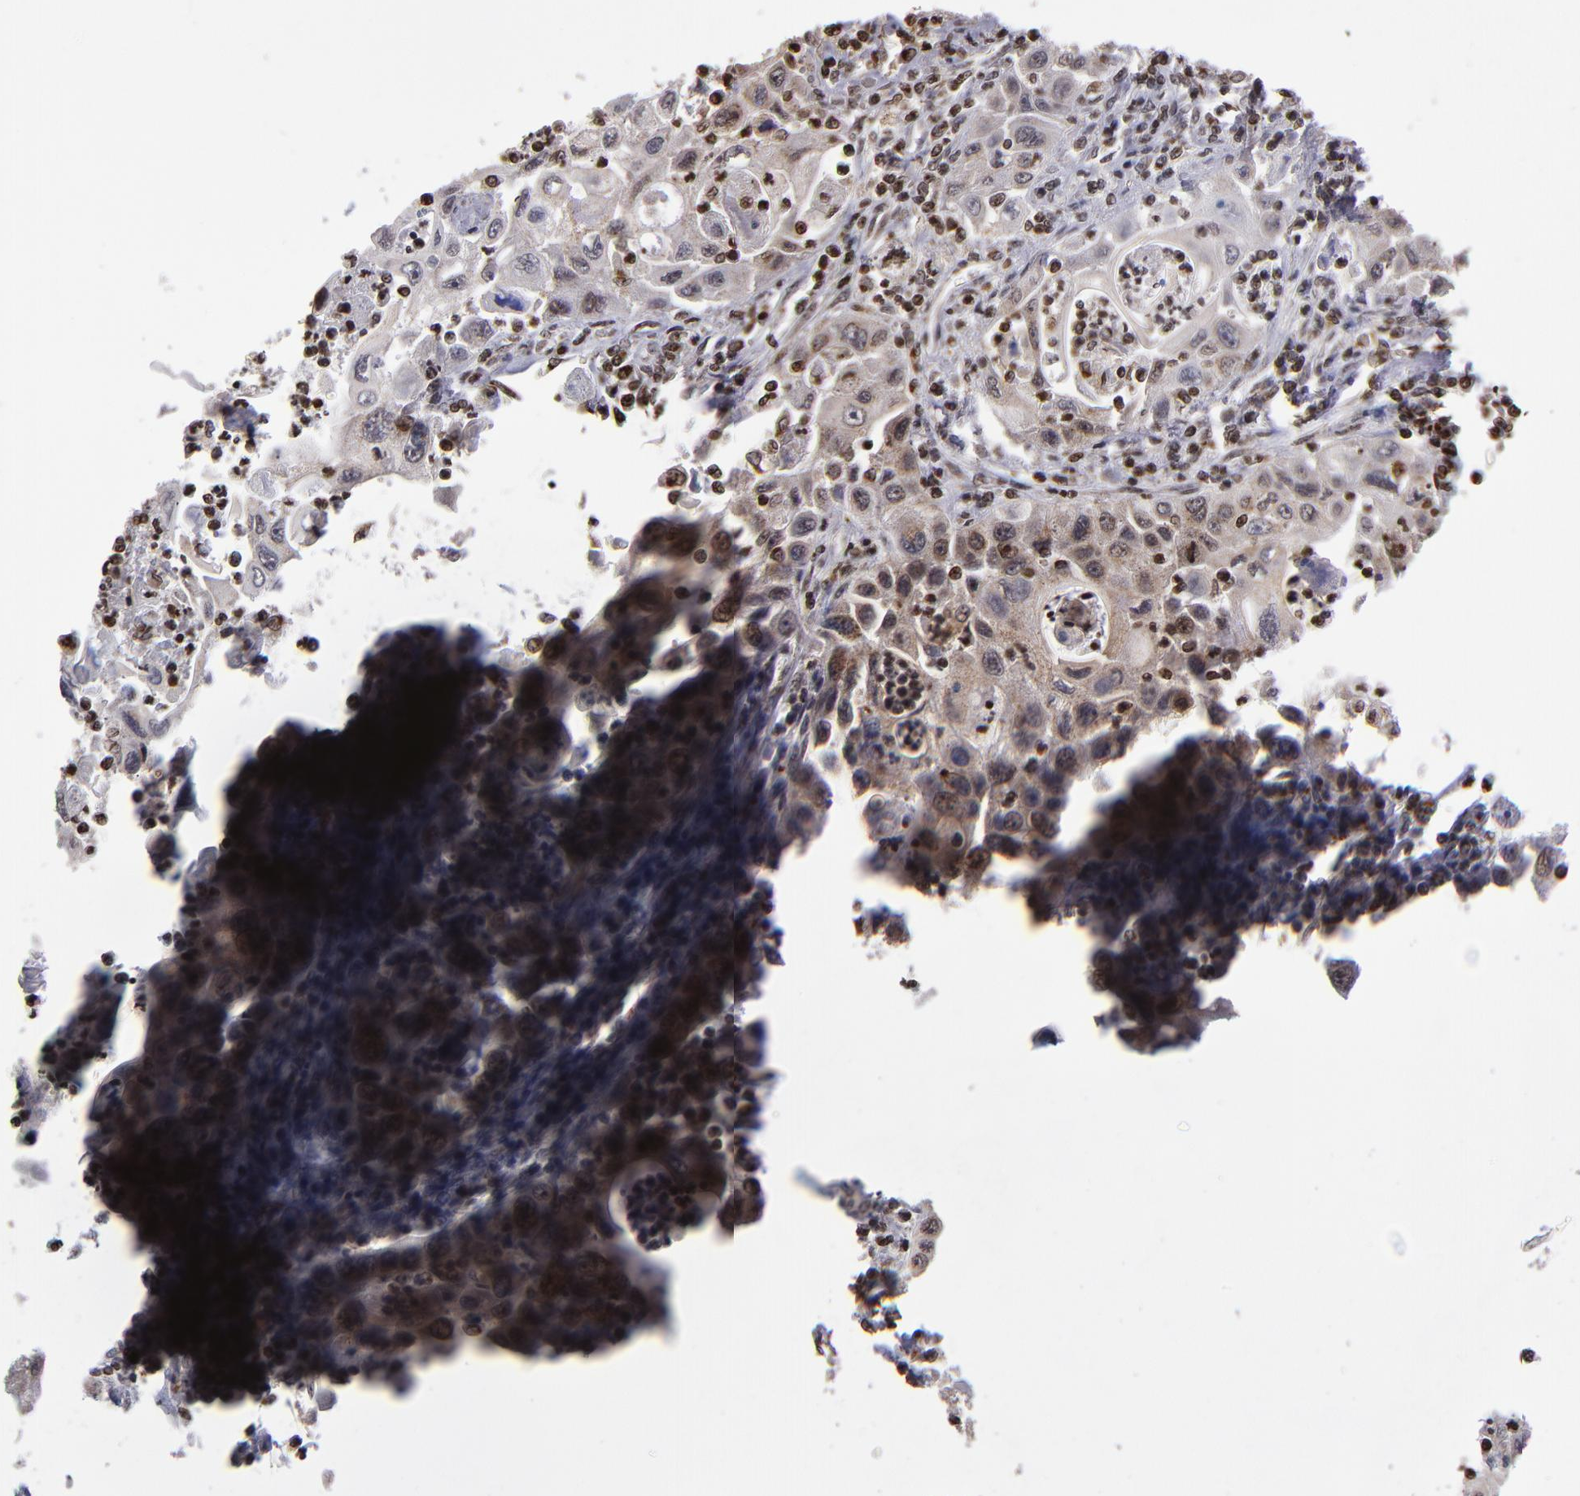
{"staining": {"intensity": "moderate", "quantity": ">75%", "location": "cytoplasmic/membranous,nuclear"}, "tissue": "pancreatic cancer", "cell_type": "Tumor cells", "image_type": "cancer", "snomed": [{"axis": "morphology", "description": "Adenocarcinoma, NOS"}, {"axis": "topography", "description": "Pancreas"}], "caption": "Brown immunohistochemical staining in pancreatic adenocarcinoma shows moderate cytoplasmic/membranous and nuclear expression in about >75% of tumor cells.", "gene": "CSDC2", "patient": {"sex": "male", "age": 70}}